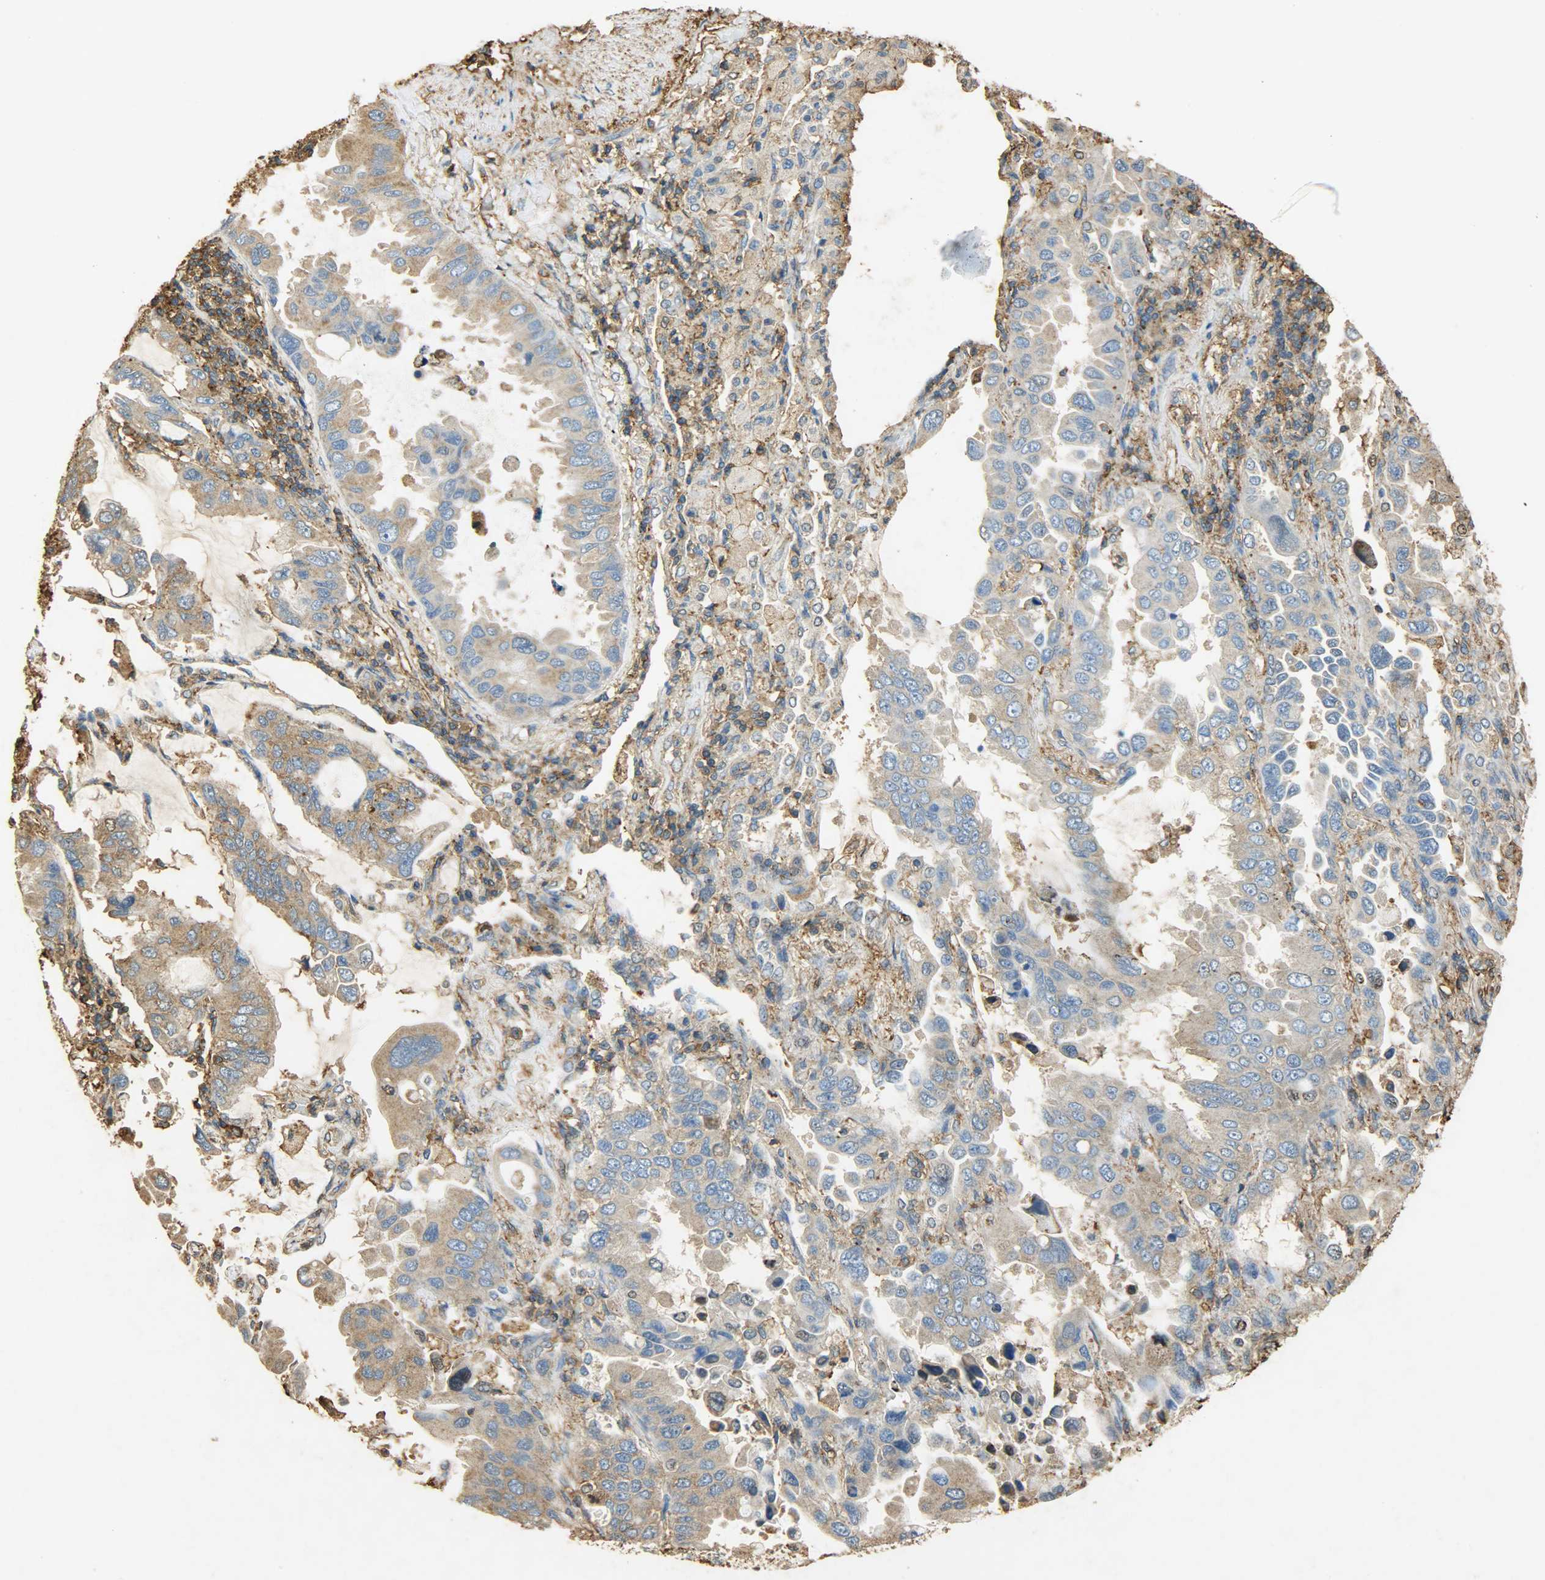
{"staining": {"intensity": "weak", "quantity": ">75%", "location": "cytoplasmic/membranous"}, "tissue": "lung cancer", "cell_type": "Tumor cells", "image_type": "cancer", "snomed": [{"axis": "morphology", "description": "Adenocarcinoma, NOS"}, {"axis": "topography", "description": "Lung"}], "caption": "A micrograph showing weak cytoplasmic/membranous staining in about >75% of tumor cells in lung cancer (adenocarcinoma), as visualized by brown immunohistochemical staining.", "gene": "ANXA6", "patient": {"sex": "male", "age": 64}}